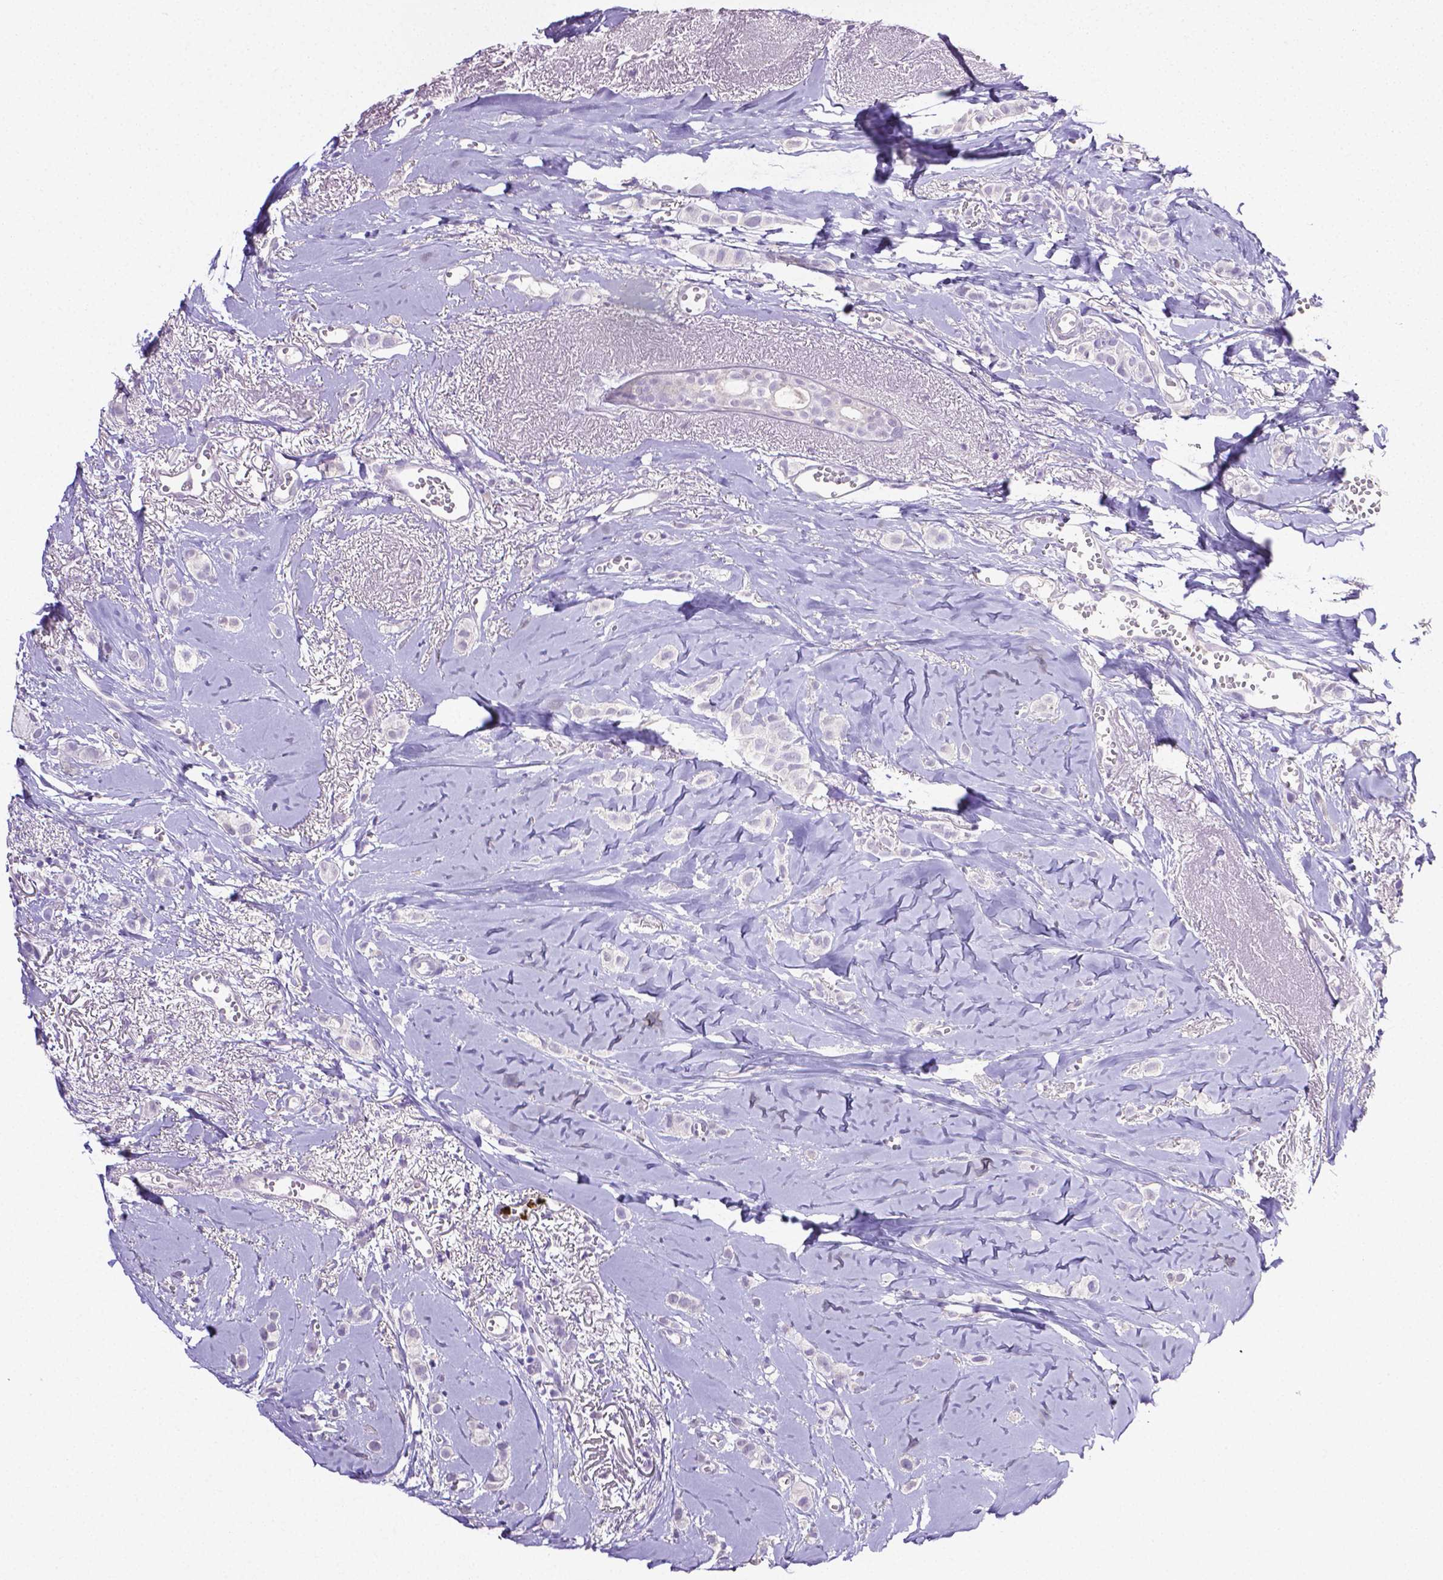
{"staining": {"intensity": "negative", "quantity": "none", "location": "none"}, "tissue": "breast cancer", "cell_type": "Tumor cells", "image_type": "cancer", "snomed": [{"axis": "morphology", "description": "Duct carcinoma"}, {"axis": "topography", "description": "Breast"}], "caption": "This is an IHC histopathology image of breast cancer (infiltrating ductal carcinoma). There is no positivity in tumor cells.", "gene": "MMP9", "patient": {"sex": "female", "age": 85}}